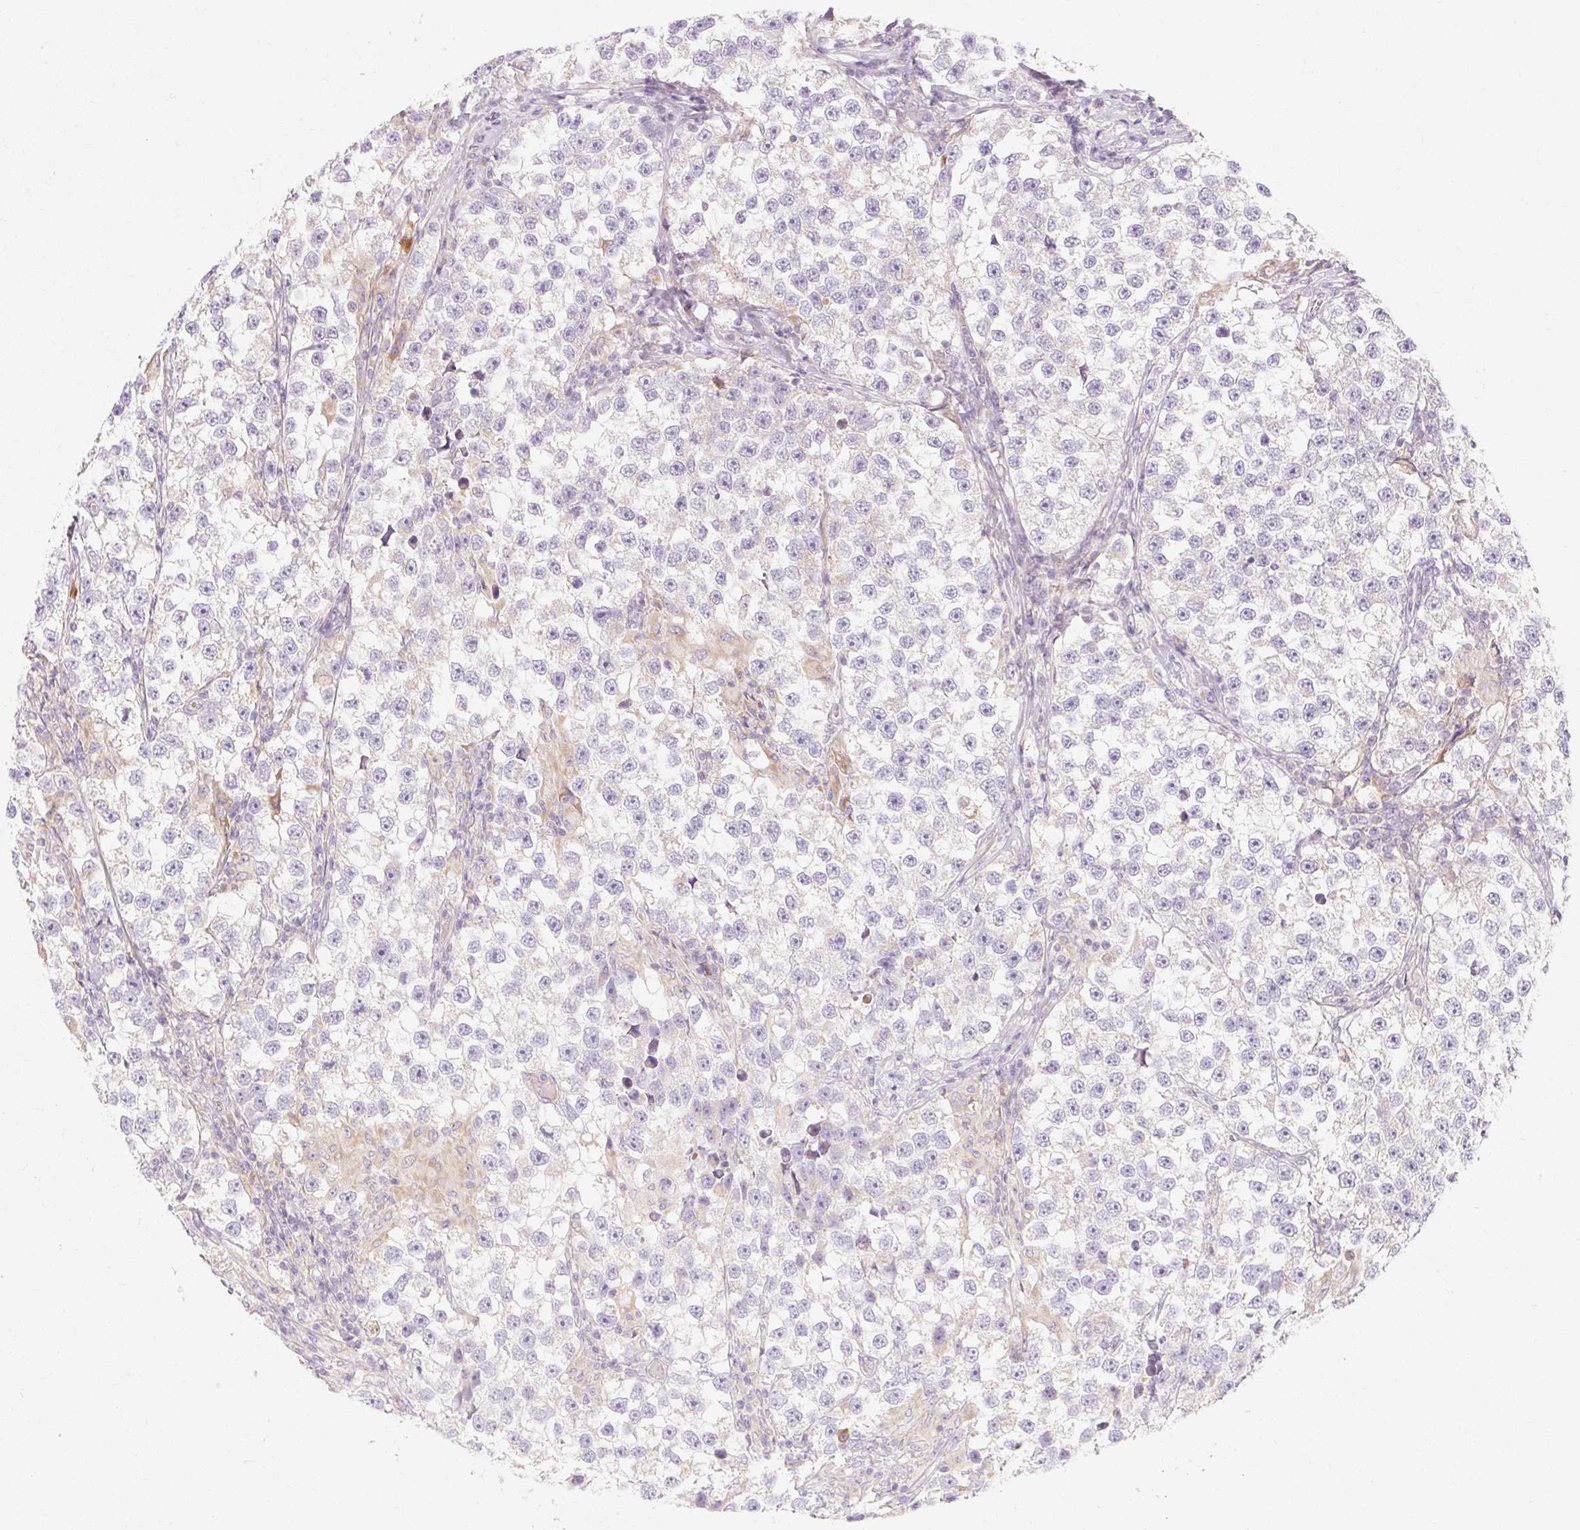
{"staining": {"intensity": "negative", "quantity": "none", "location": "none"}, "tissue": "testis cancer", "cell_type": "Tumor cells", "image_type": "cancer", "snomed": [{"axis": "morphology", "description": "Seminoma, NOS"}, {"axis": "topography", "description": "Testis"}], "caption": "Immunohistochemical staining of testis seminoma shows no significant staining in tumor cells.", "gene": "MYO1D", "patient": {"sex": "male", "age": 46}}